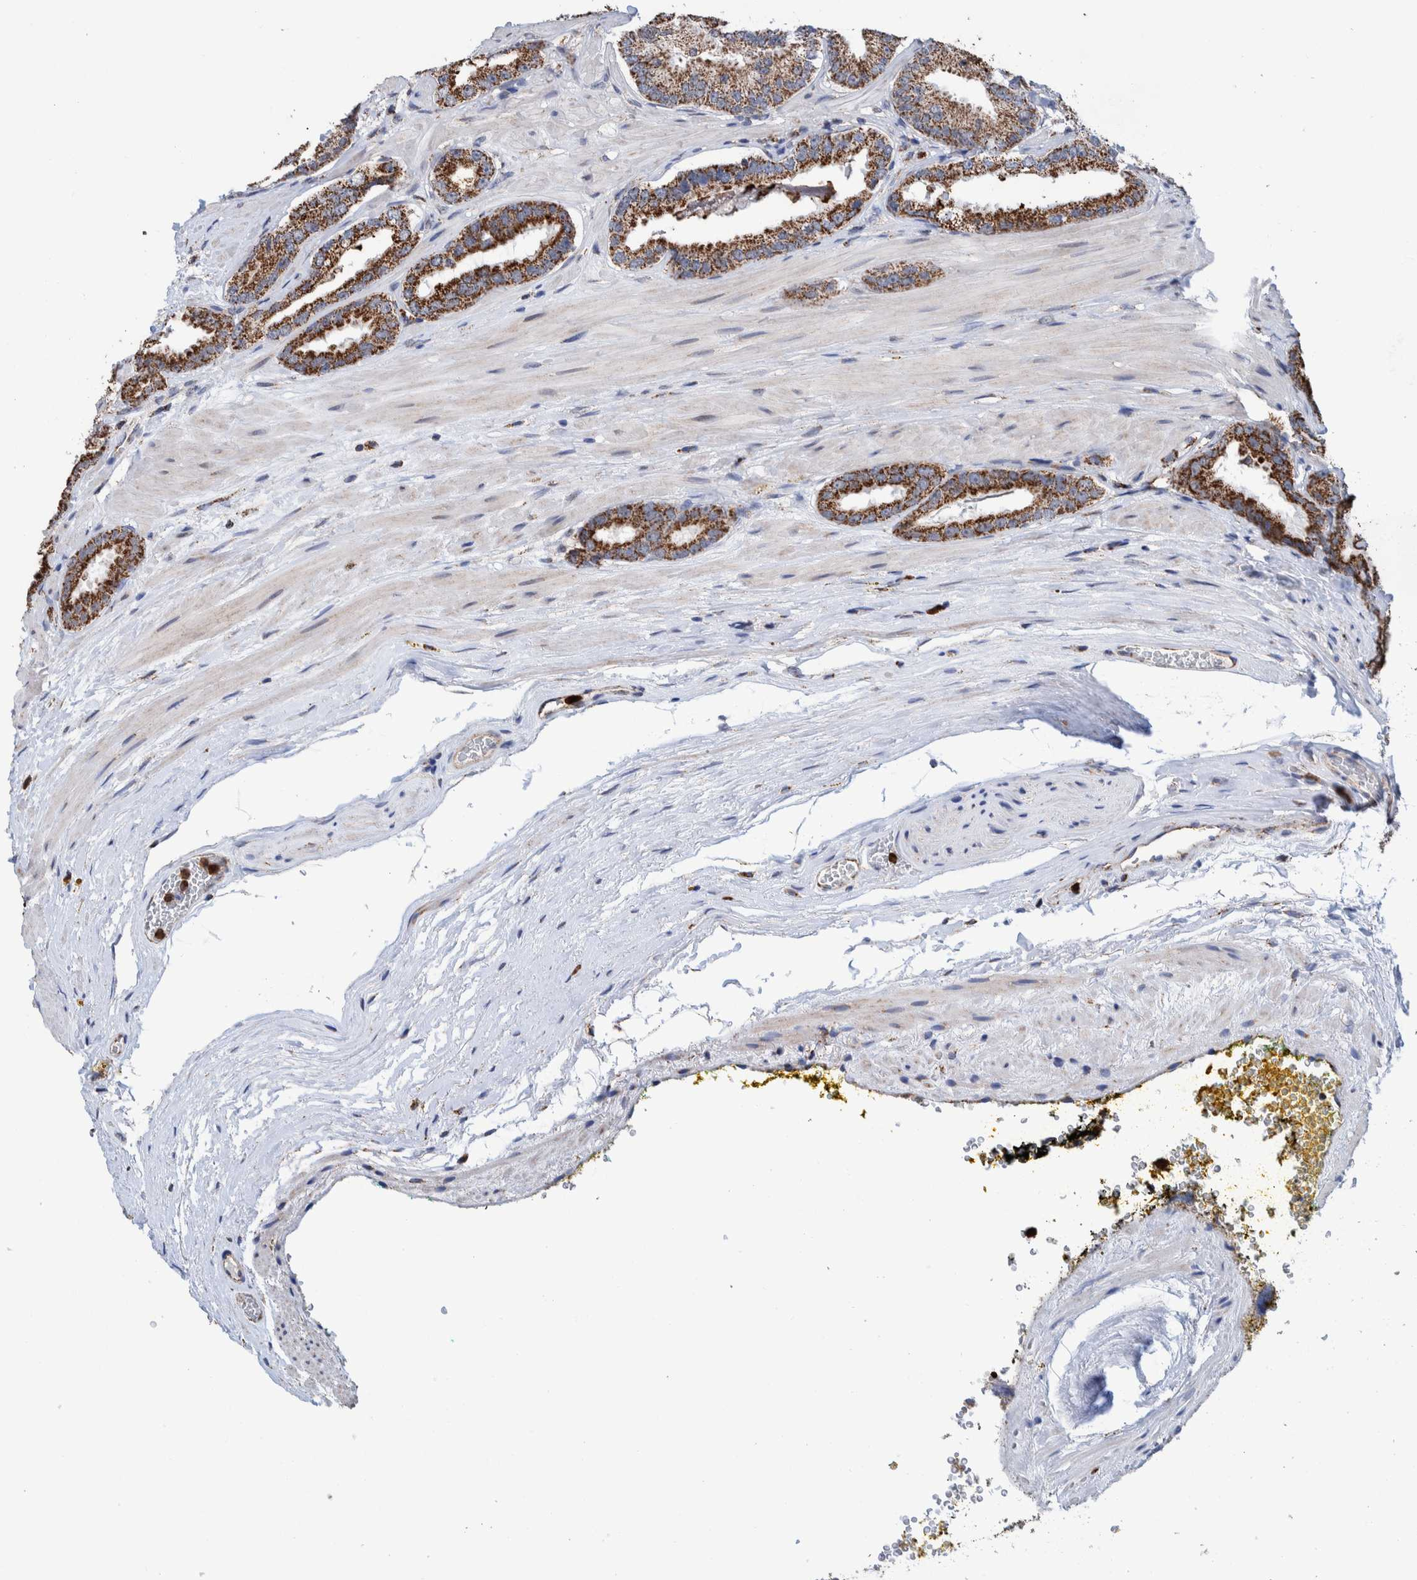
{"staining": {"intensity": "moderate", "quantity": ">75%", "location": "cytoplasmic/membranous"}, "tissue": "prostate cancer", "cell_type": "Tumor cells", "image_type": "cancer", "snomed": [{"axis": "morphology", "description": "Adenocarcinoma, Low grade"}, {"axis": "topography", "description": "Prostate"}], "caption": "Brown immunohistochemical staining in low-grade adenocarcinoma (prostate) demonstrates moderate cytoplasmic/membranous expression in about >75% of tumor cells.", "gene": "DECR1", "patient": {"sex": "male", "age": 51}}